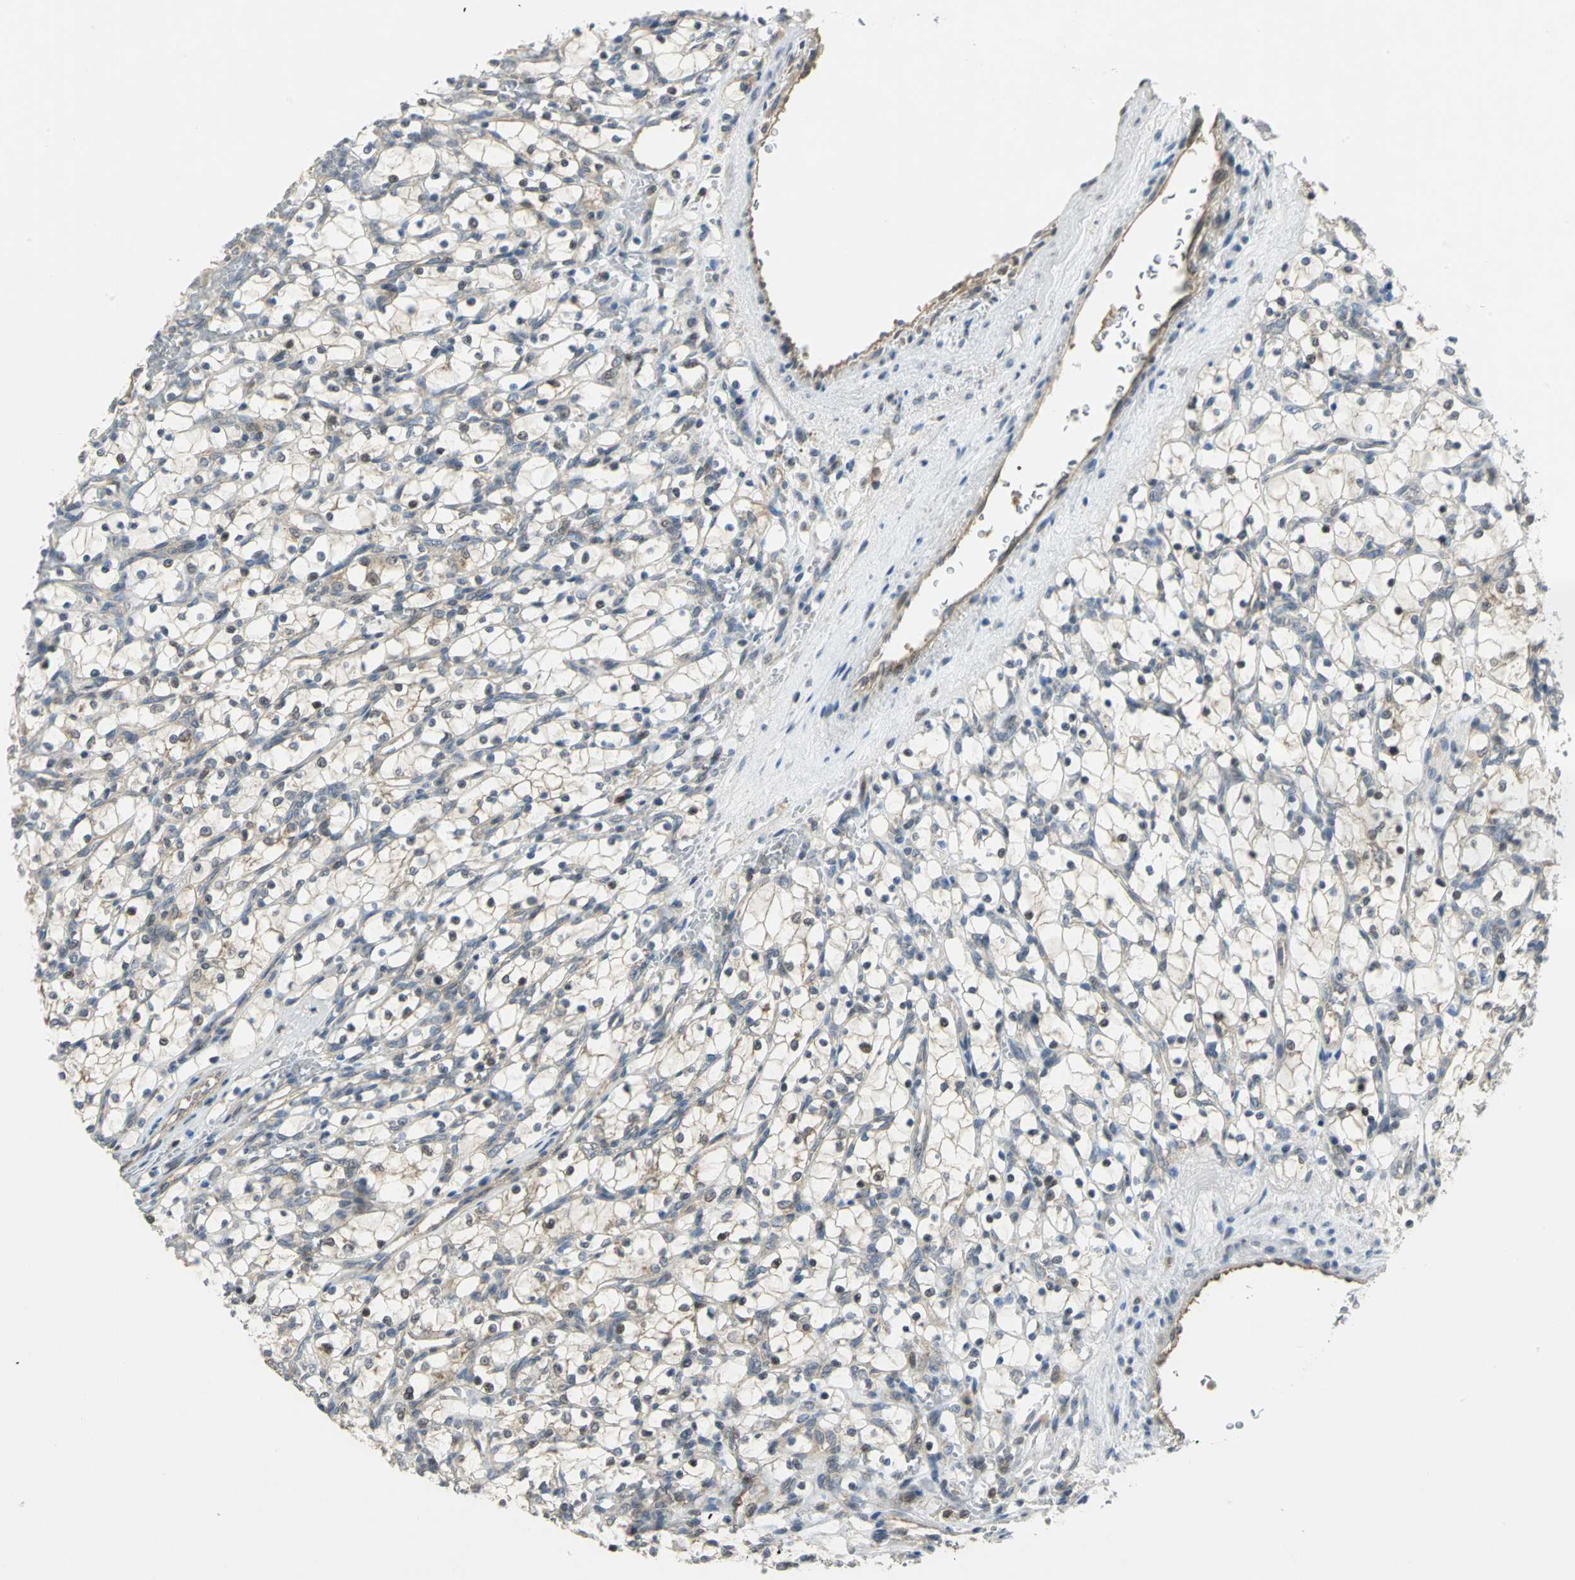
{"staining": {"intensity": "weak", "quantity": "<25%", "location": "cytoplasmic/membranous"}, "tissue": "renal cancer", "cell_type": "Tumor cells", "image_type": "cancer", "snomed": [{"axis": "morphology", "description": "Adenocarcinoma, NOS"}, {"axis": "topography", "description": "Kidney"}], "caption": "This is an IHC histopathology image of renal adenocarcinoma. There is no staining in tumor cells.", "gene": "PPIA", "patient": {"sex": "female", "age": 69}}